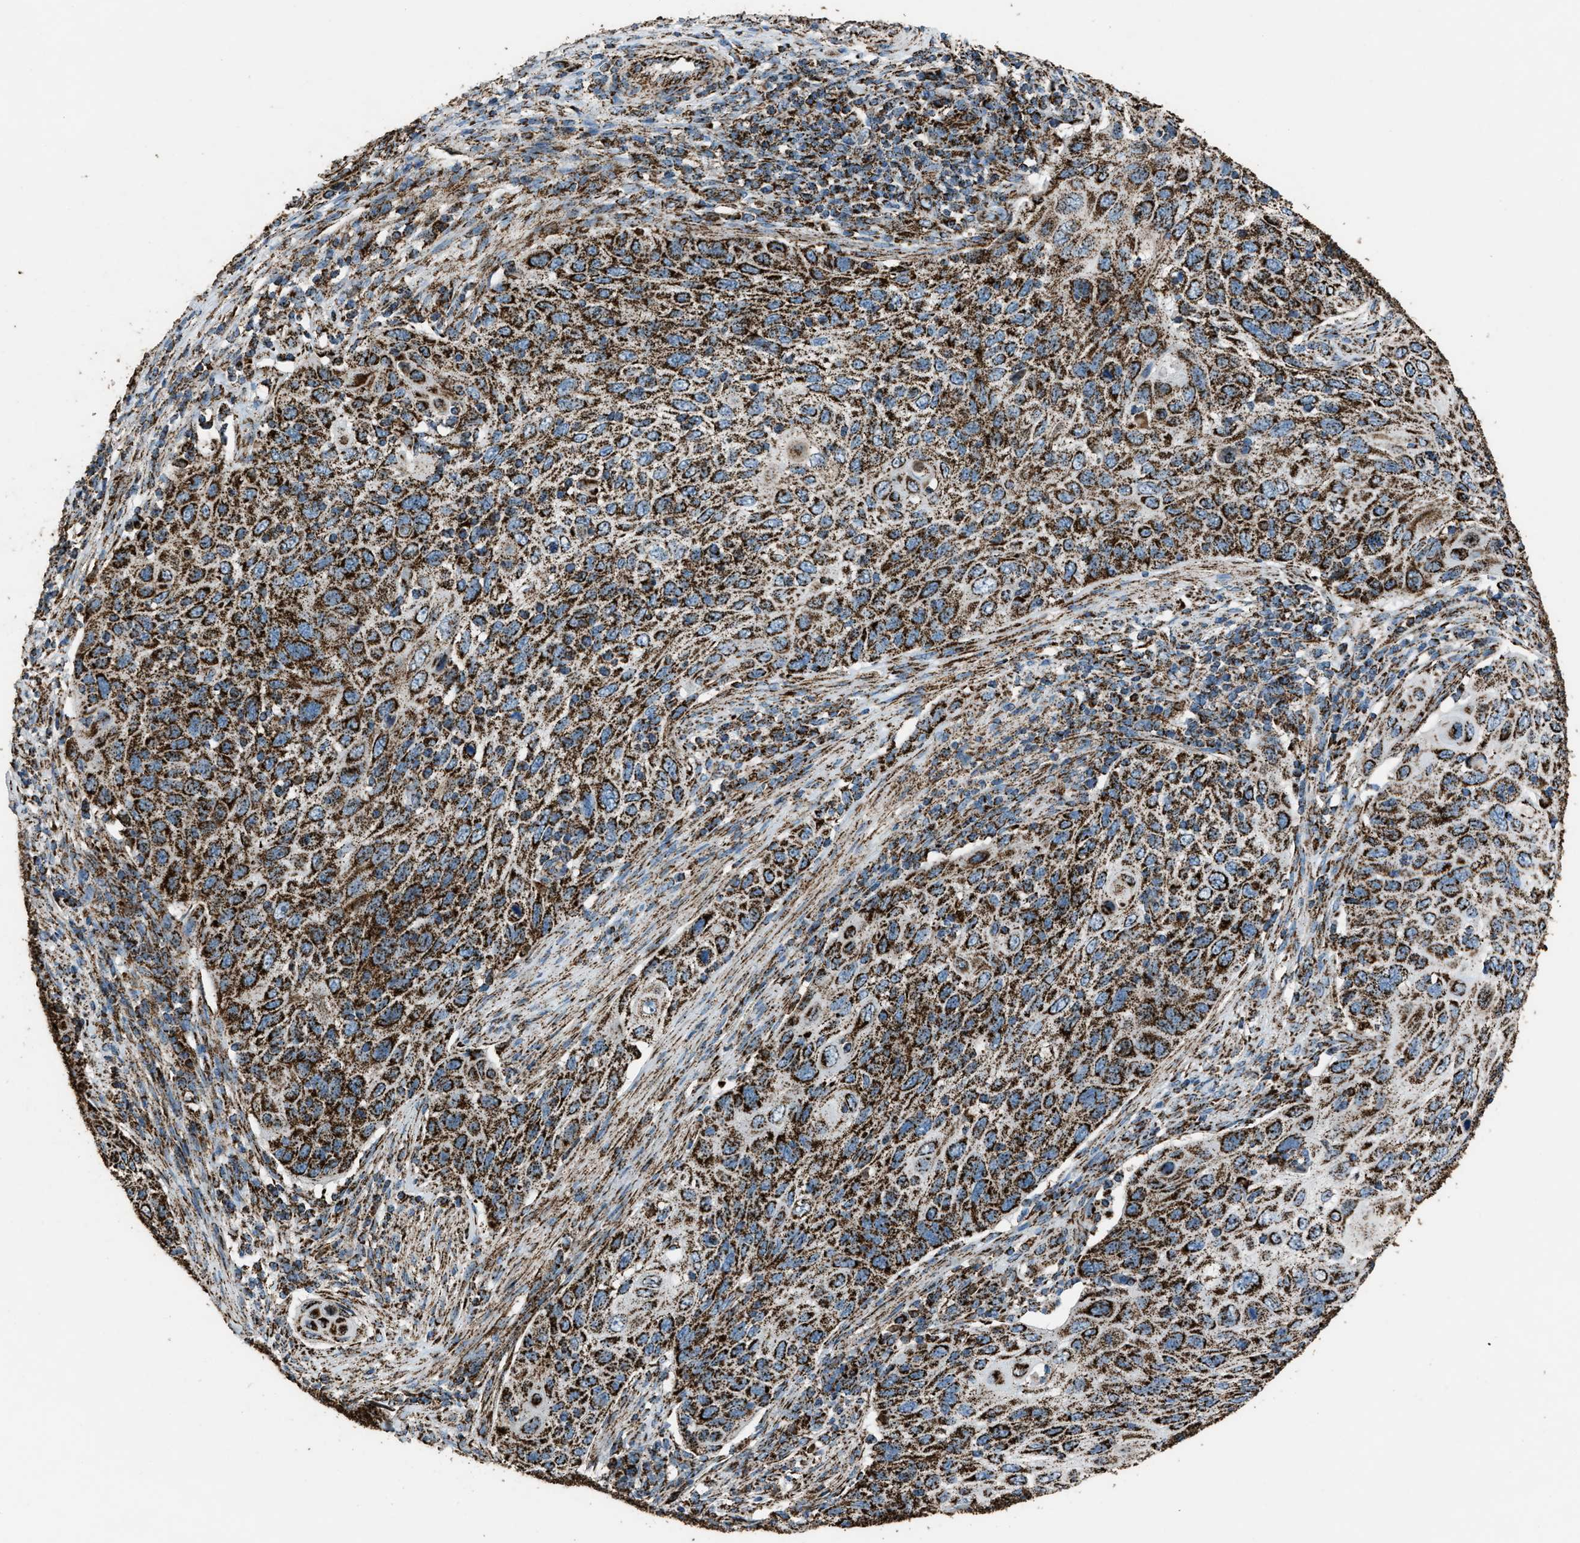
{"staining": {"intensity": "strong", "quantity": ">75%", "location": "cytoplasmic/membranous"}, "tissue": "cervical cancer", "cell_type": "Tumor cells", "image_type": "cancer", "snomed": [{"axis": "morphology", "description": "Squamous cell carcinoma, NOS"}, {"axis": "topography", "description": "Cervix"}], "caption": "Tumor cells reveal high levels of strong cytoplasmic/membranous expression in about >75% of cells in human cervical cancer.", "gene": "MDH2", "patient": {"sex": "female", "age": 70}}